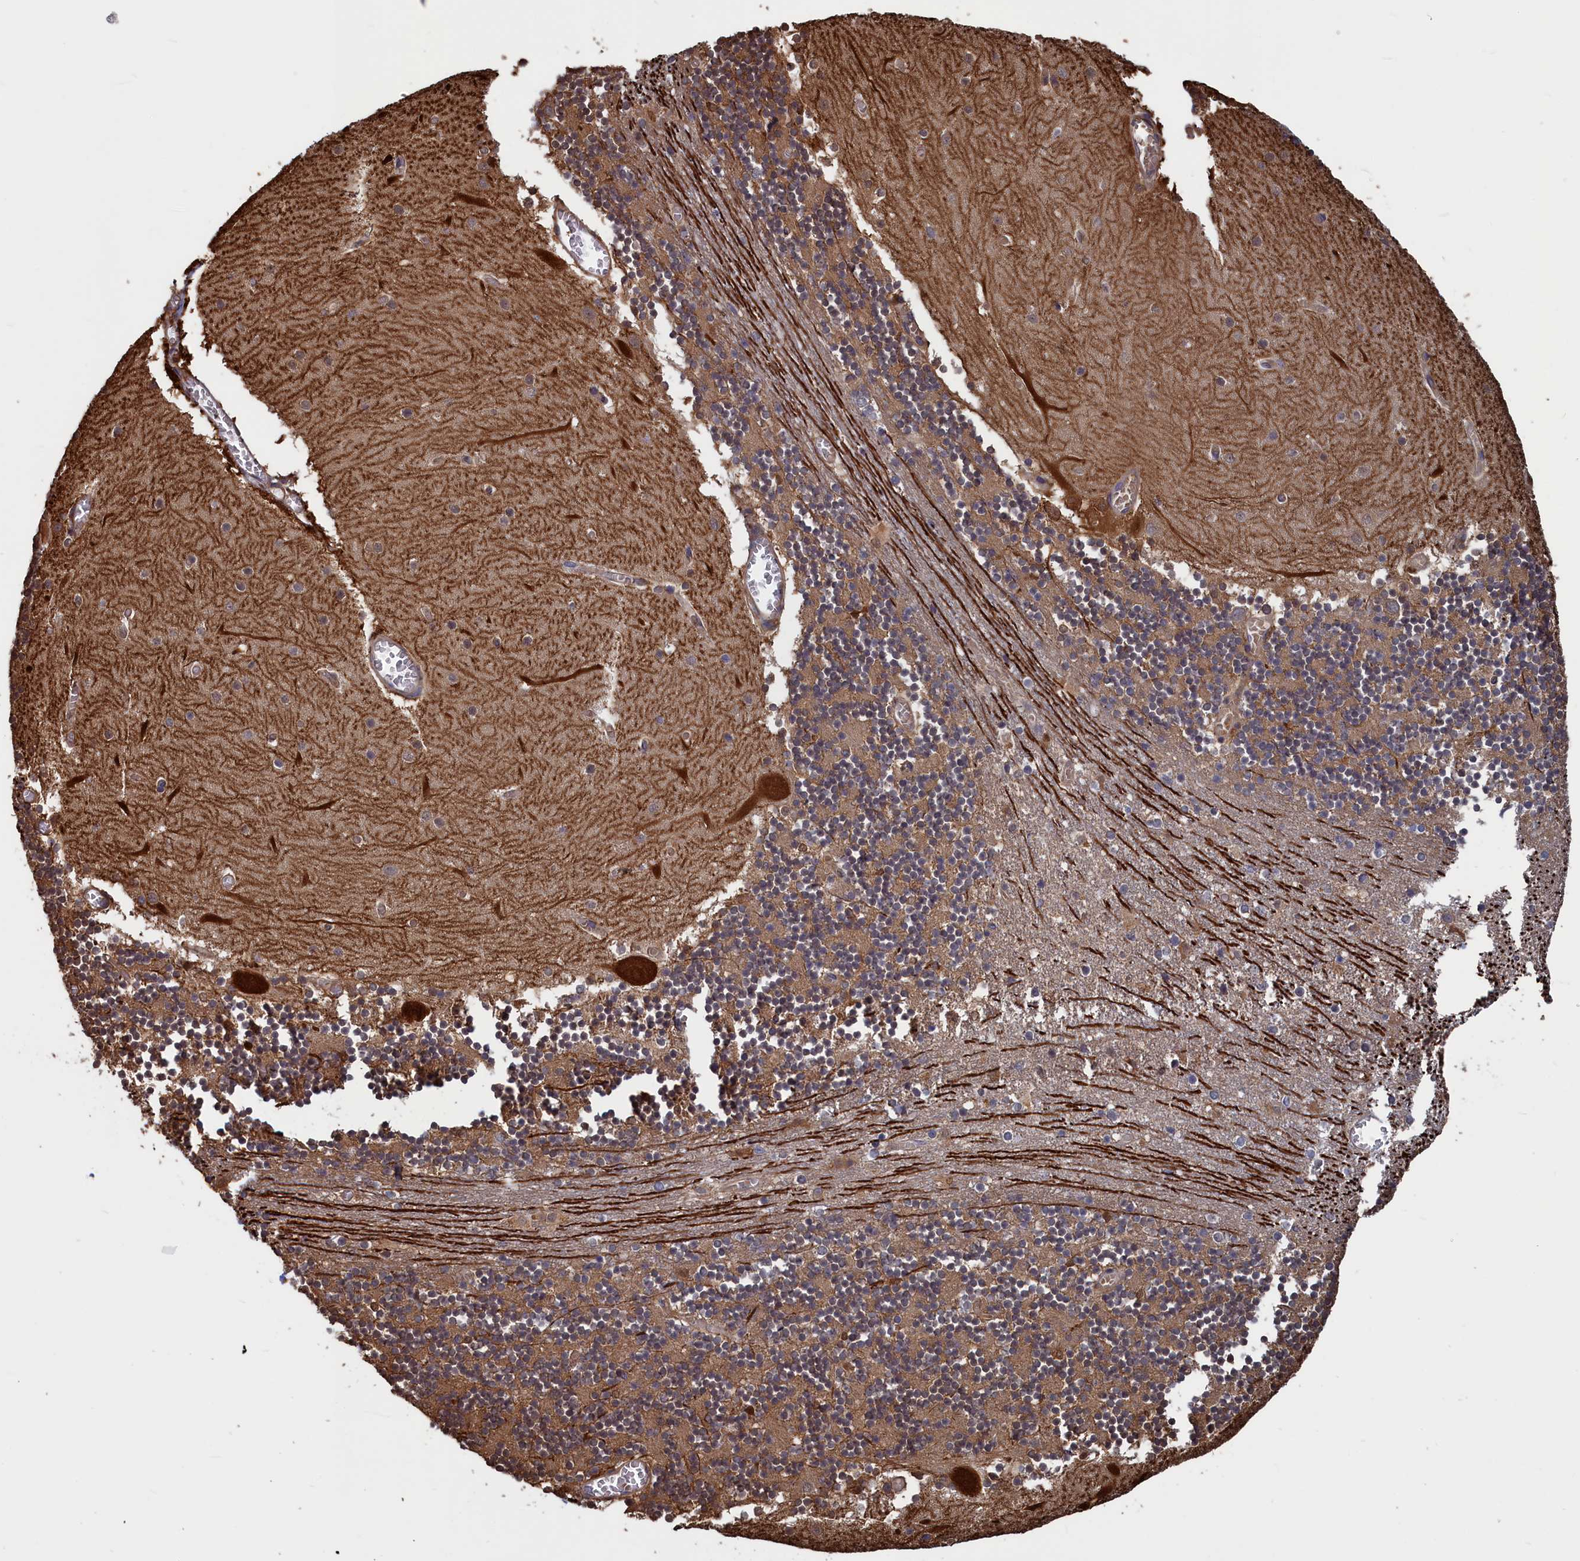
{"staining": {"intensity": "weak", "quantity": "25%-75%", "location": "cytoplasmic/membranous"}, "tissue": "cerebellum", "cell_type": "Cells in granular layer", "image_type": "normal", "snomed": [{"axis": "morphology", "description": "Normal tissue, NOS"}, {"axis": "topography", "description": "Cerebellum"}], "caption": "IHC of unremarkable human cerebellum shows low levels of weak cytoplasmic/membranous staining in approximately 25%-75% of cells in granular layer.", "gene": "PLP2", "patient": {"sex": "female", "age": 28}}